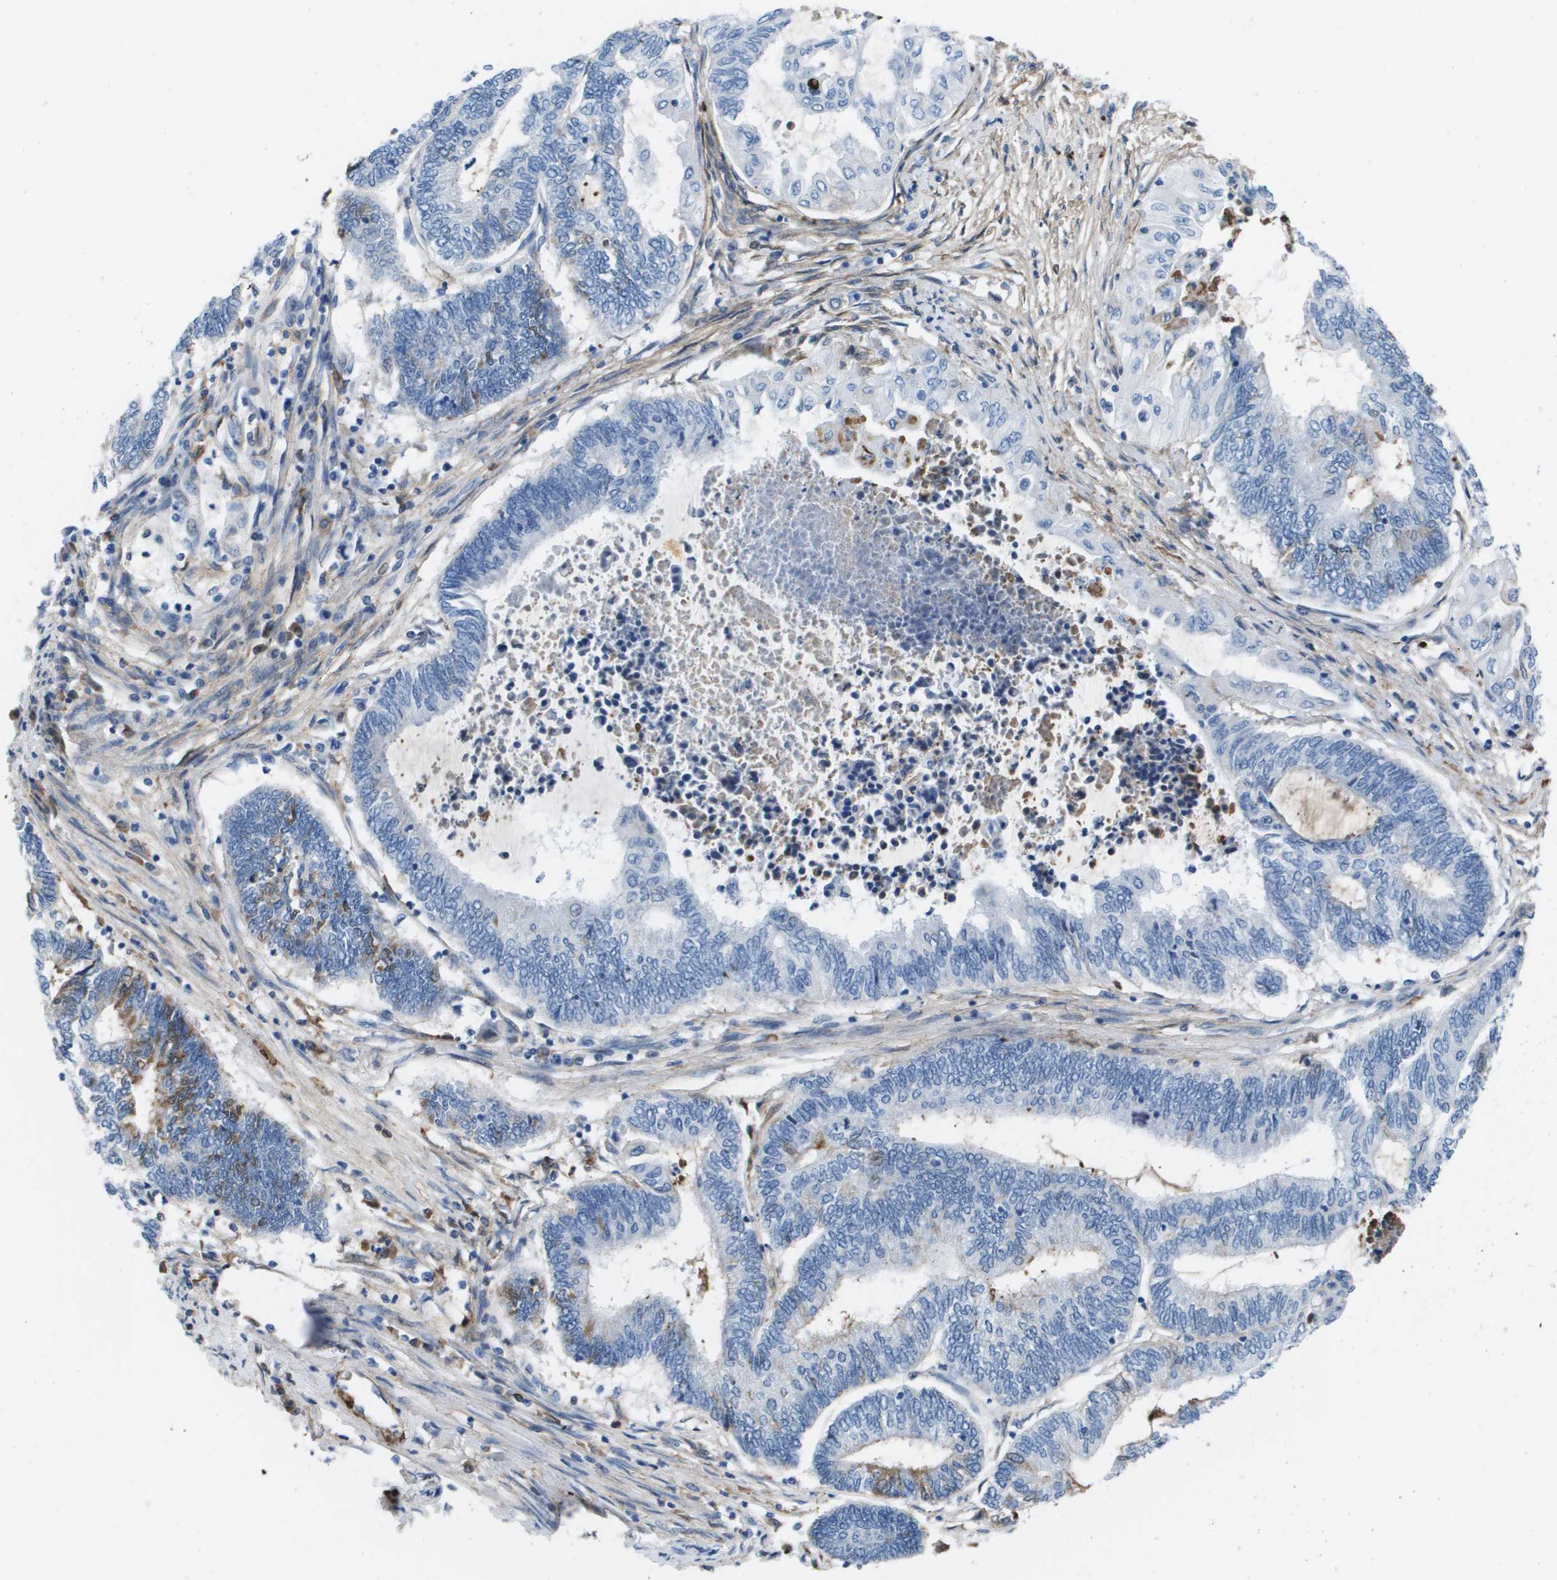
{"staining": {"intensity": "negative", "quantity": "none", "location": "none"}, "tissue": "endometrial cancer", "cell_type": "Tumor cells", "image_type": "cancer", "snomed": [{"axis": "morphology", "description": "Adenocarcinoma, NOS"}, {"axis": "topography", "description": "Uterus"}, {"axis": "topography", "description": "Endometrium"}], "caption": "Immunohistochemistry image of human endometrial cancer (adenocarcinoma) stained for a protein (brown), which displays no positivity in tumor cells. Nuclei are stained in blue.", "gene": "VTN", "patient": {"sex": "female", "age": 70}}